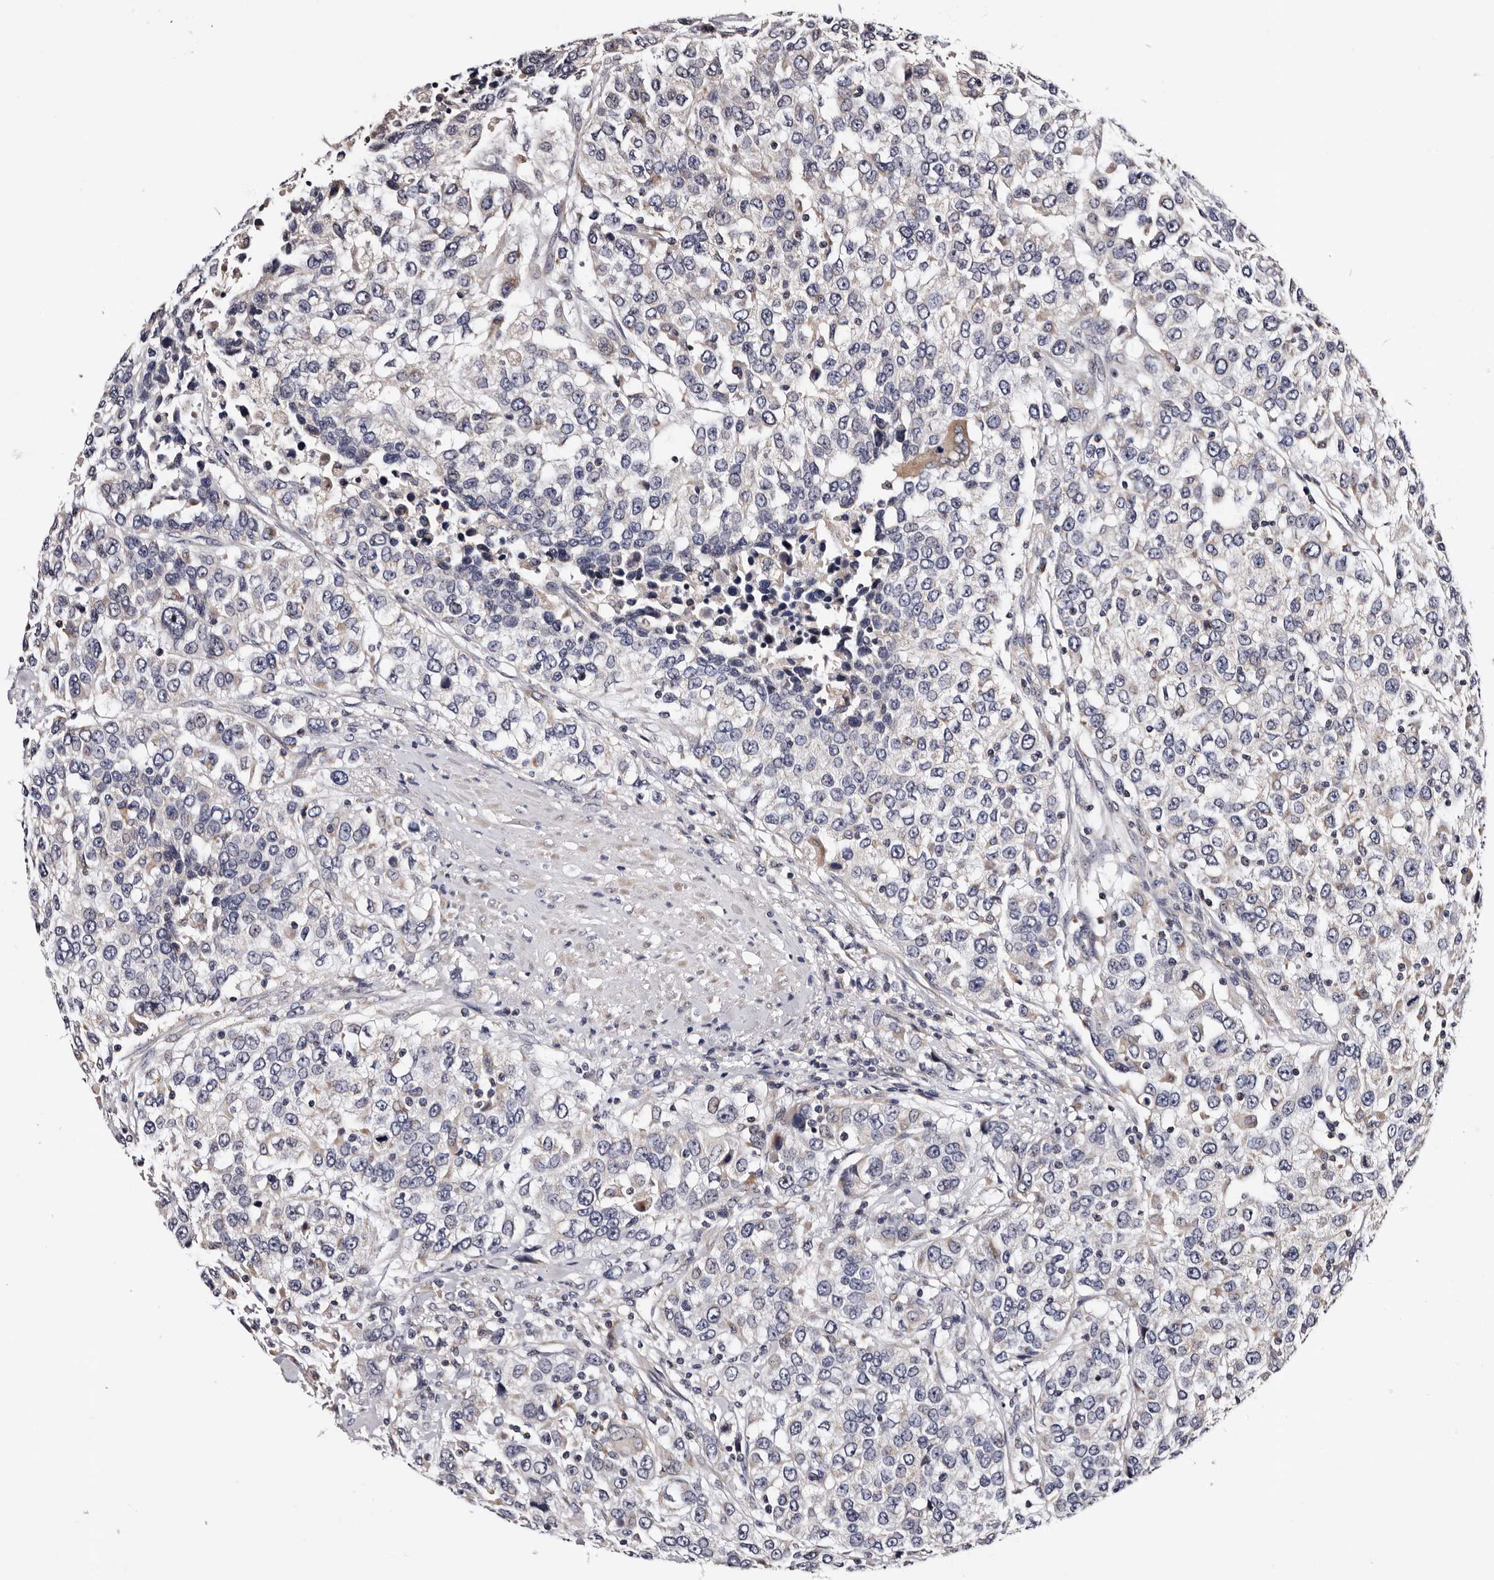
{"staining": {"intensity": "negative", "quantity": "none", "location": "none"}, "tissue": "urothelial cancer", "cell_type": "Tumor cells", "image_type": "cancer", "snomed": [{"axis": "morphology", "description": "Urothelial carcinoma, High grade"}, {"axis": "topography", "description": "Urinary bladder"}], "caption": "DAB immunohistochemical staining of human high-grade urothelial carcinoma demonstrates no significant positivity in tumor cells.", "gene": "TAF4B", "patient": {"sex": "female", "age": 80}}